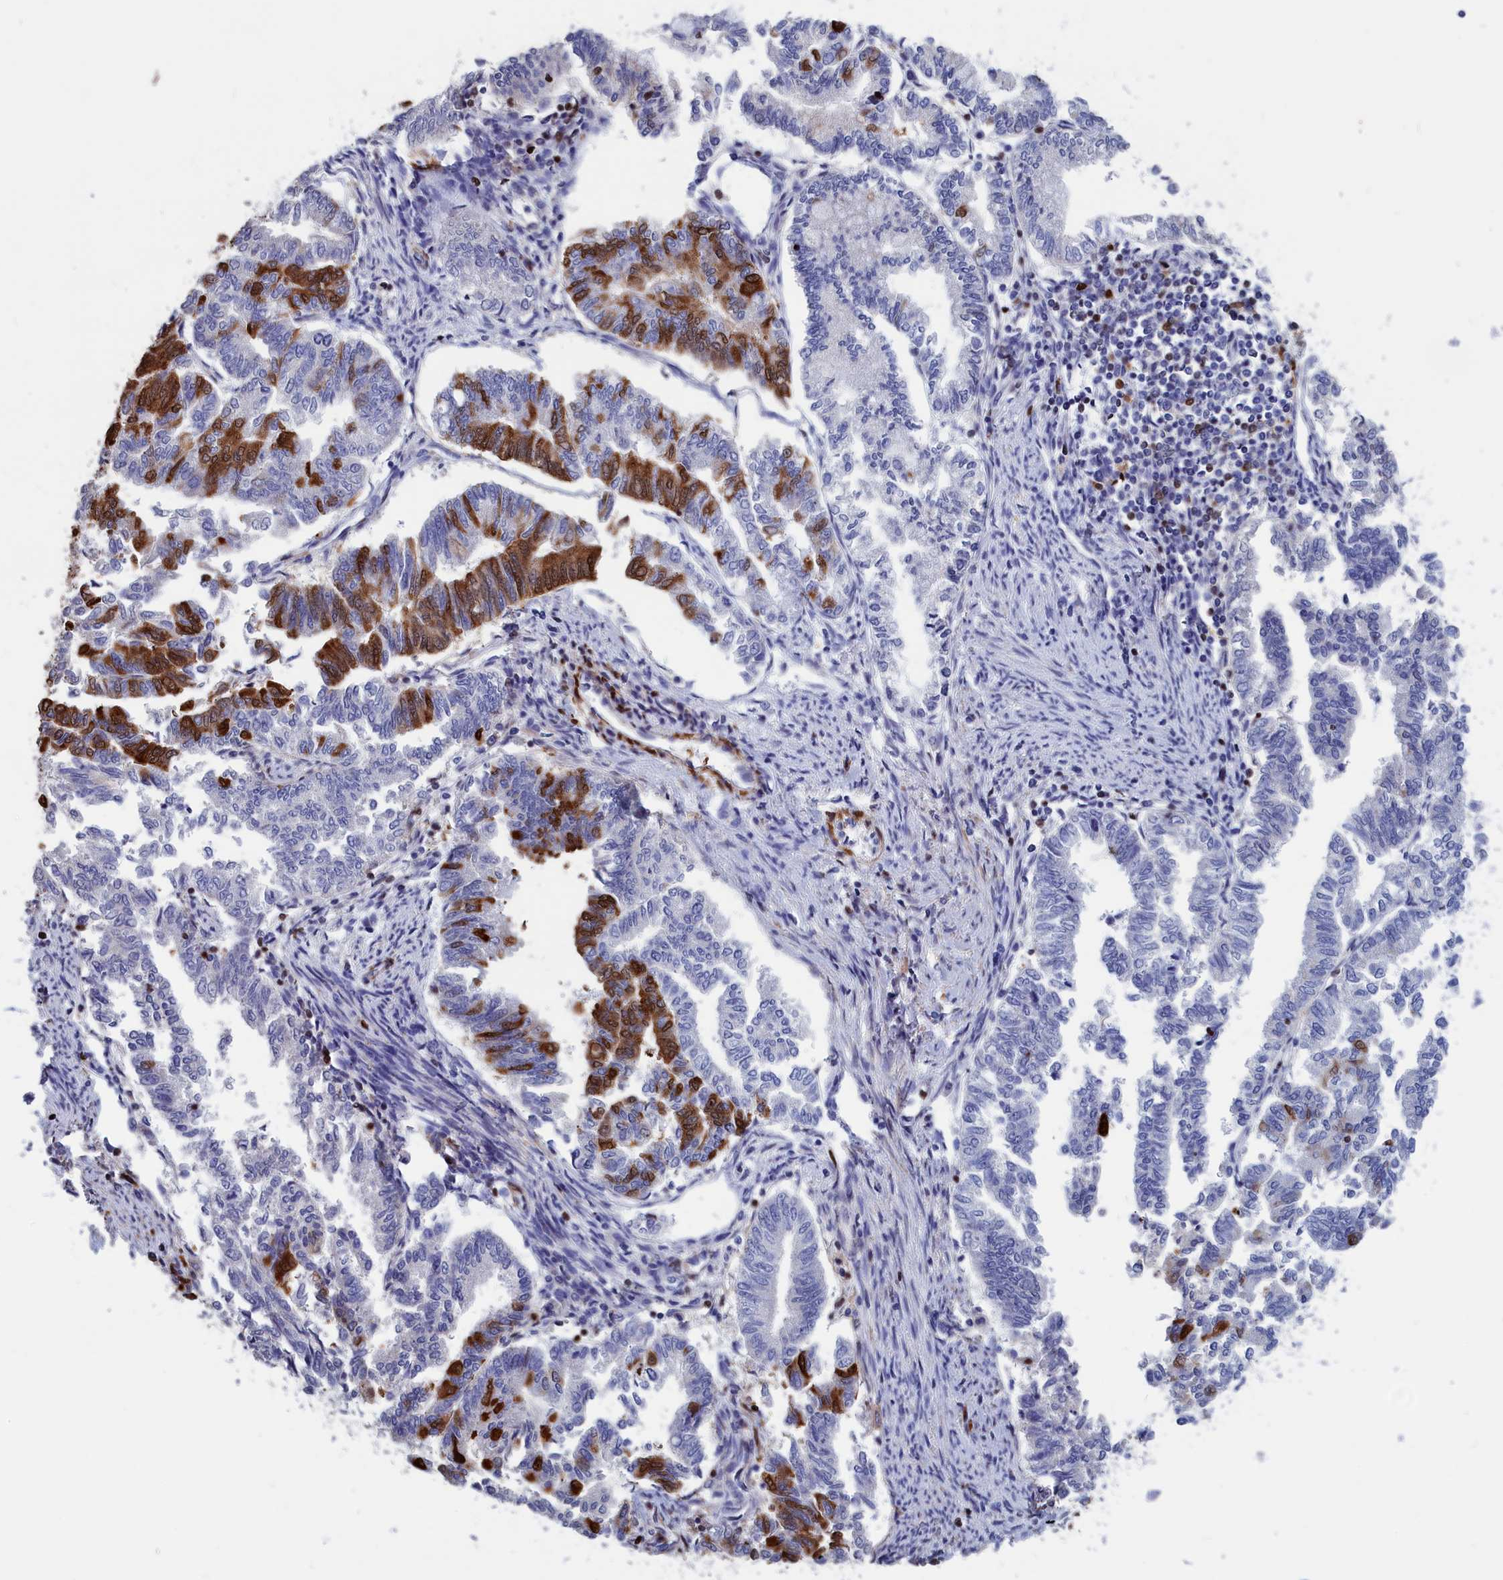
{"staining": {"intensity": "strong", "quantity": "<25%", "location": "cytoplasmic/membranous,nuclear"}, "tissue": "endometrial cancer", "cell_type": "Tumor cells", "image_type": "cancer", "snomed": [{"axis": "morphology", "description": "Adenocarcinoma, NOS"}, {"axis": "topography", "description": "Endometrium"}], "caption": "Strong cytoplasmic/membranous and nuclear protein expression is identified in approximately <25% of tumor cells in adenocarcinoma (endometrial).", "gene": "CRIP1", "patient": {"sex": "female", "age": 79}}